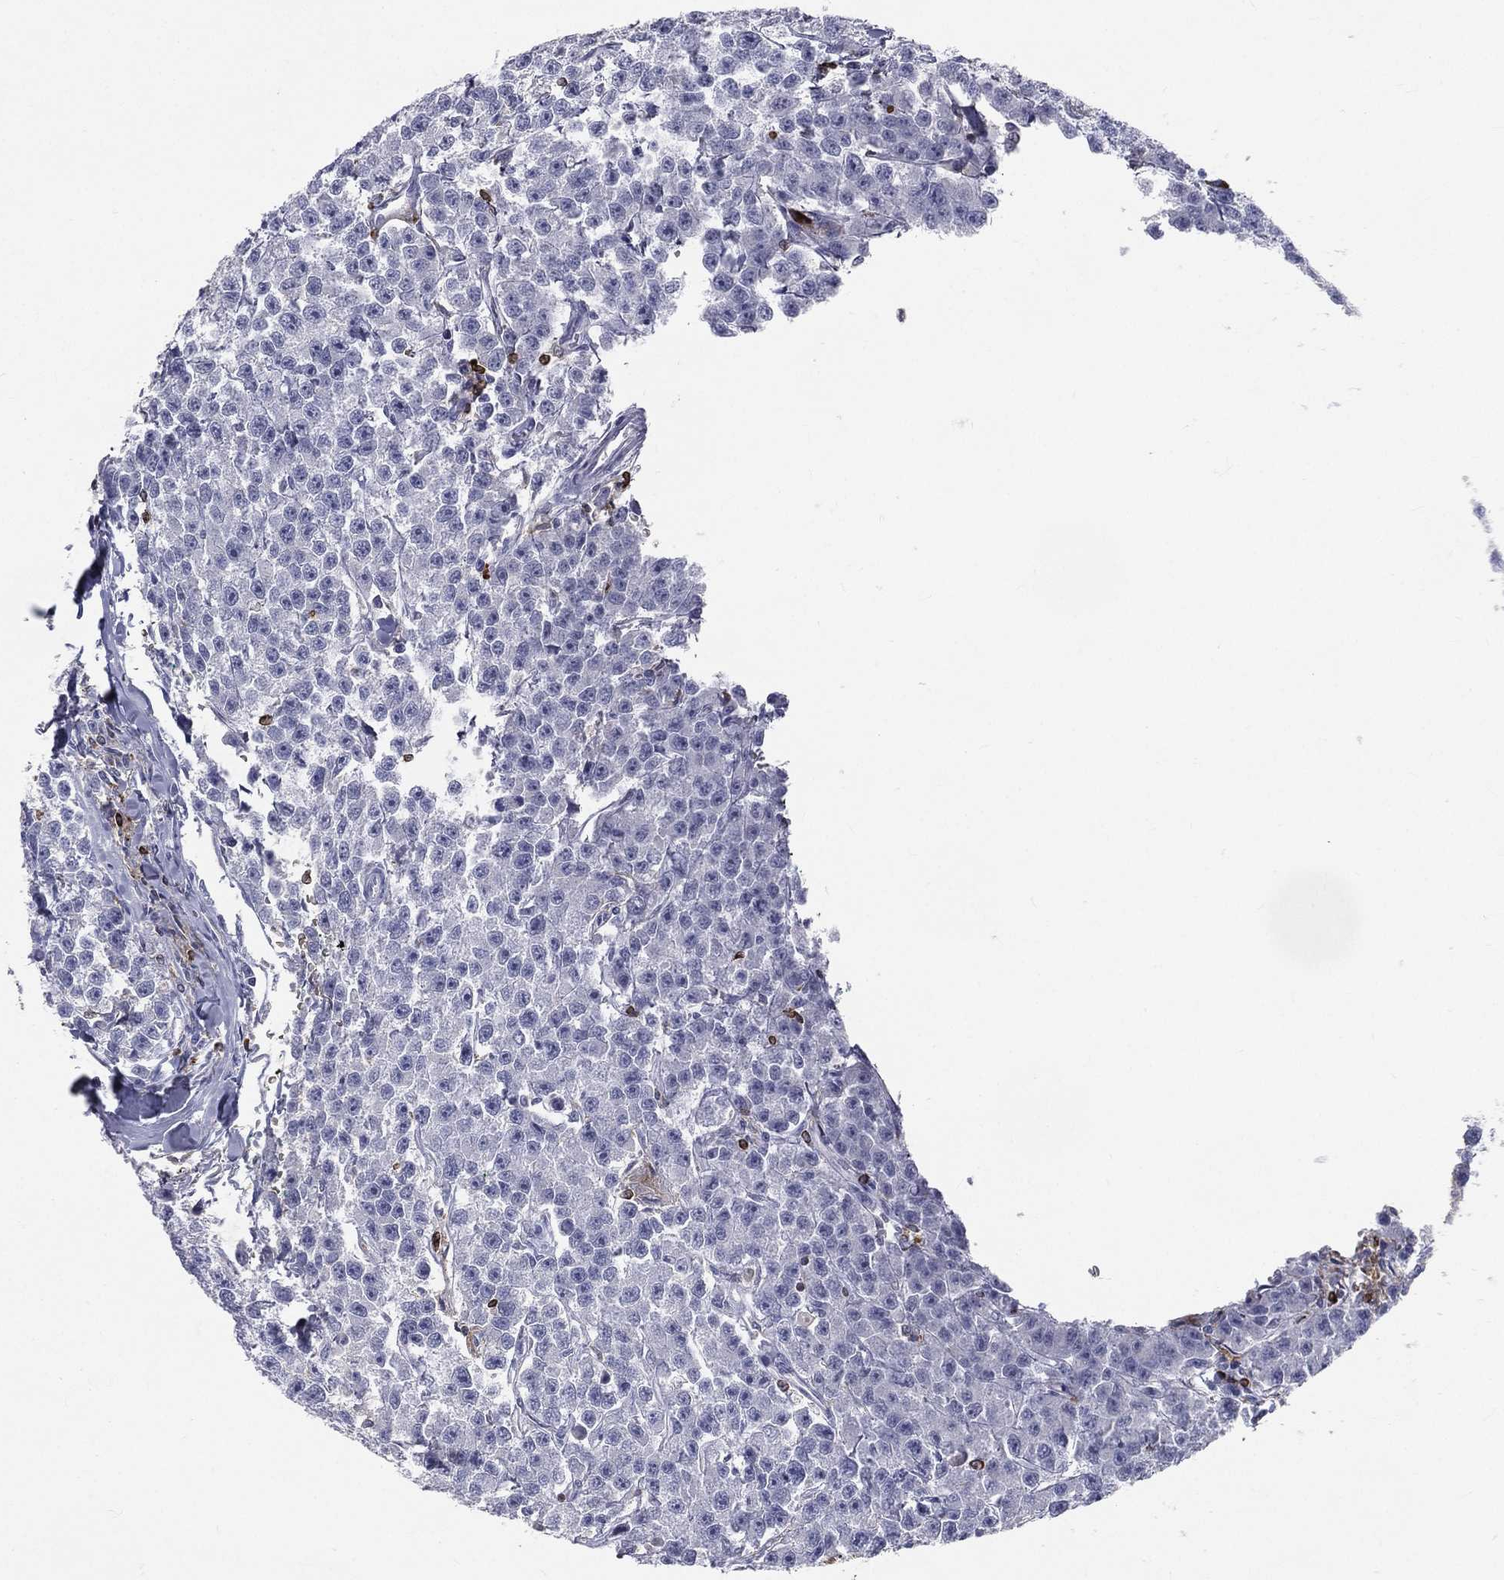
{"staining": {"intensity": "negative", "quantity": "none", "location": "none"}, "tissue": "testis cancer", "cell_type": "Tumor cells", "image_type": "cancer", "snomed": [{"axis": "morphology", "description": "Seminoma, NOS"}, {"axis": "topography", "description": "Testis"}], "caption": "An immunohistochemistry (IHC) photomicrograph of testis cancer (seminoma) is shown. There is no staining in tumor cells of testis cancer (seminoma).", "gene": "CTSW", "patient": {"sex": "male", "age": 59}}